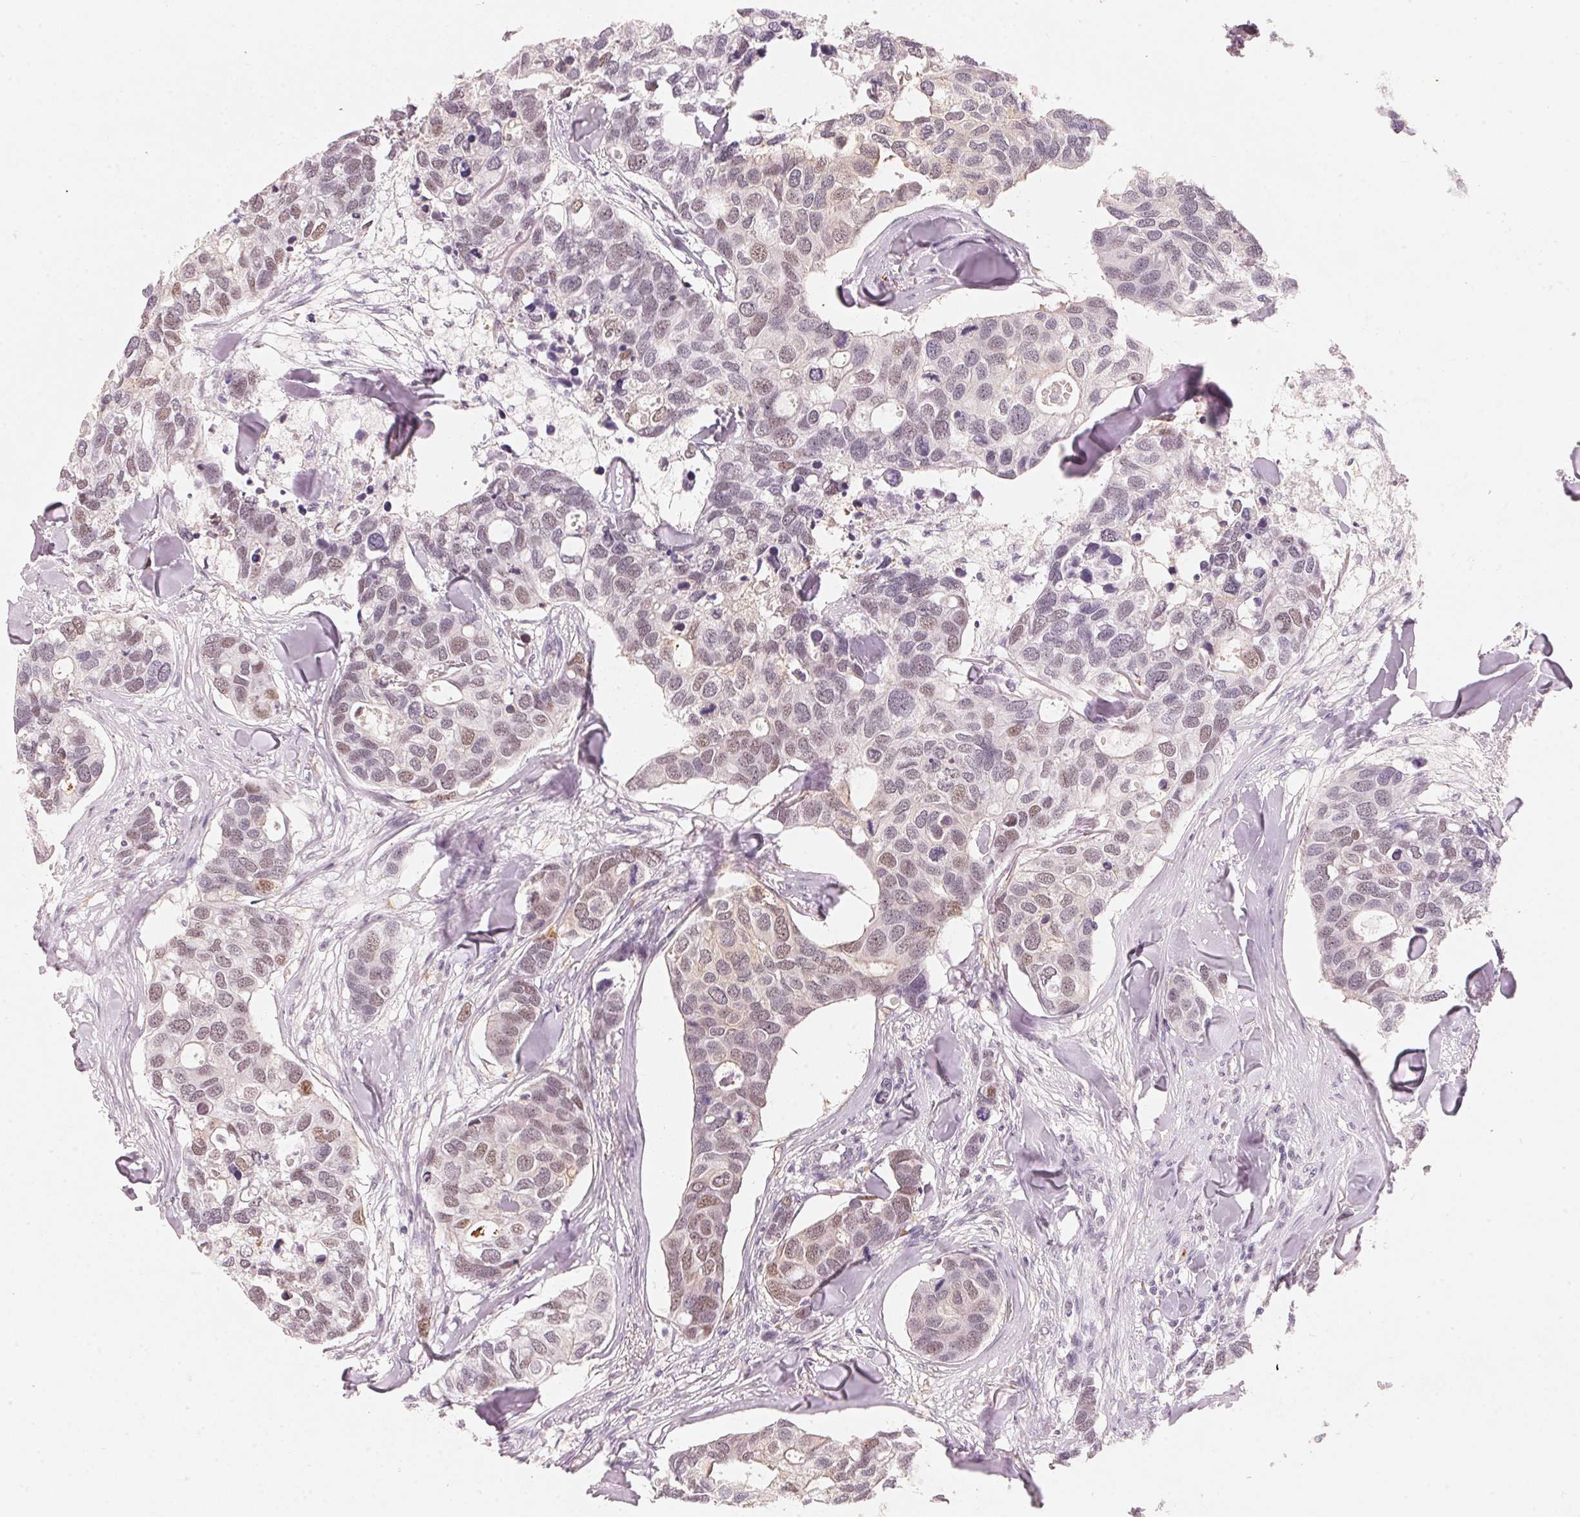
{"staining": {"intensity": "weak", "quantity": "25%-75%", "location": "nuclear"}, "tissue": "breast cancer", "cell_type": "Tumor cells", "image_type": "cancer", "snomed": [{"axis": "morphology", "description": "Duct carcinoma"}, {"axis": "topography", "description": "Breast"}], "caption": "Protein expression by immunohistochemistry displays weak nuclear positivity in about 25%-75% of tumor cells in breast infiltrating ductal carcinoma. (IHC, brightfield microscopy, high magnification).", "gene": "ARHGAP22", "patient": {"sex": "female", "age": 83}}